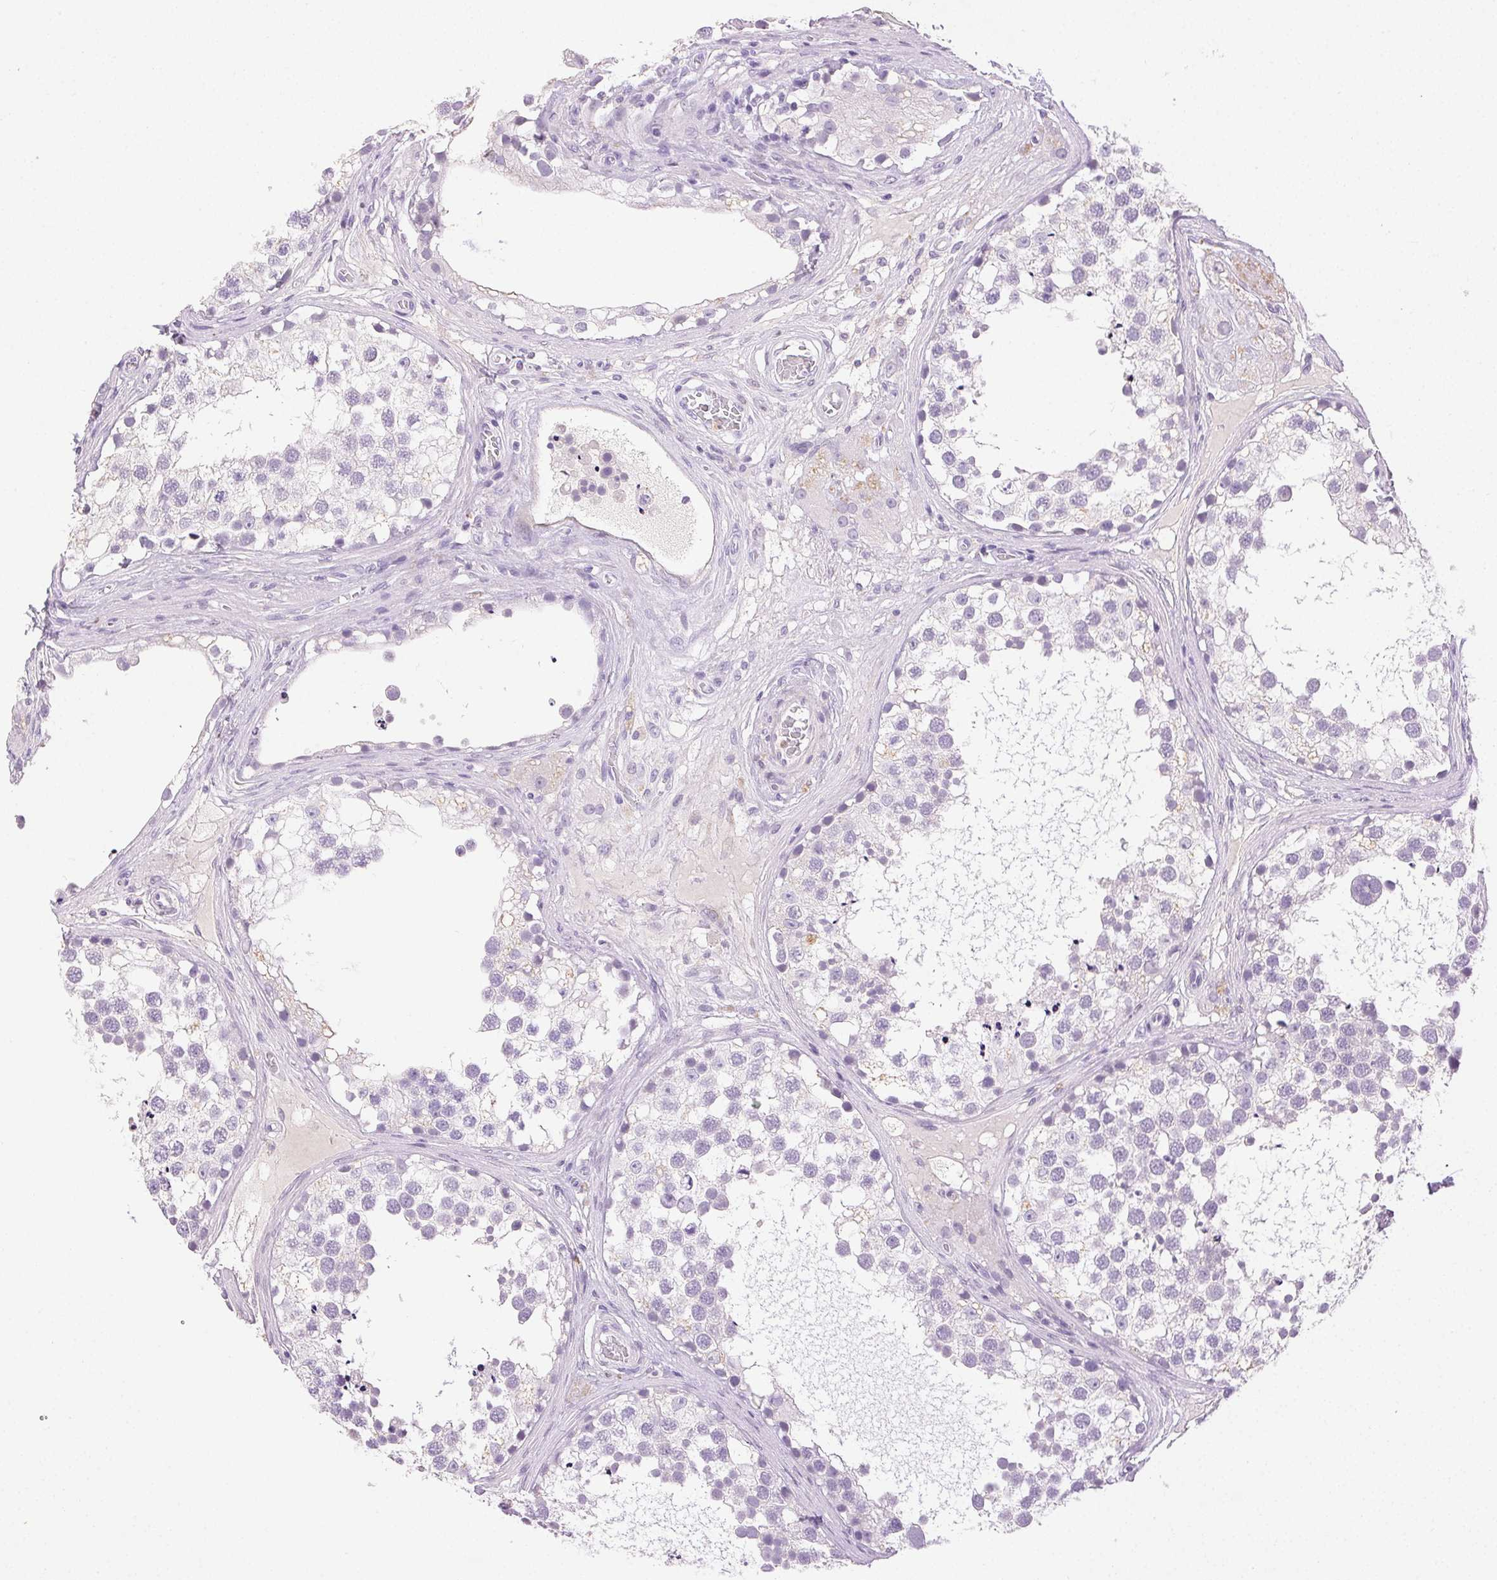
{"staining": {"intensity": "negative", "quantity": "none", "location": "none"}, "tissue": "testis", "cell_type": "Cells in seminiferous ducts", "image_type": "normal", "snomed": [{"axis": "morphology", "description": "Normal tissue, NOS"}, {"axis": "morphology", "description": "Seminoma, NOS"}, {"axis": "topography", "description": "Testis"}], "caption": "Immunohistochemistry (IHC) histopathology image of benign testis: testis stained with DAB (3,3'-diaminobenzidine) demonstrates no significant protein positivity in cells in seminiferous ducts. Nuclei are stained in blue.", "gene": "EMX2", "patient": {"sex": "male", "age": 65}}